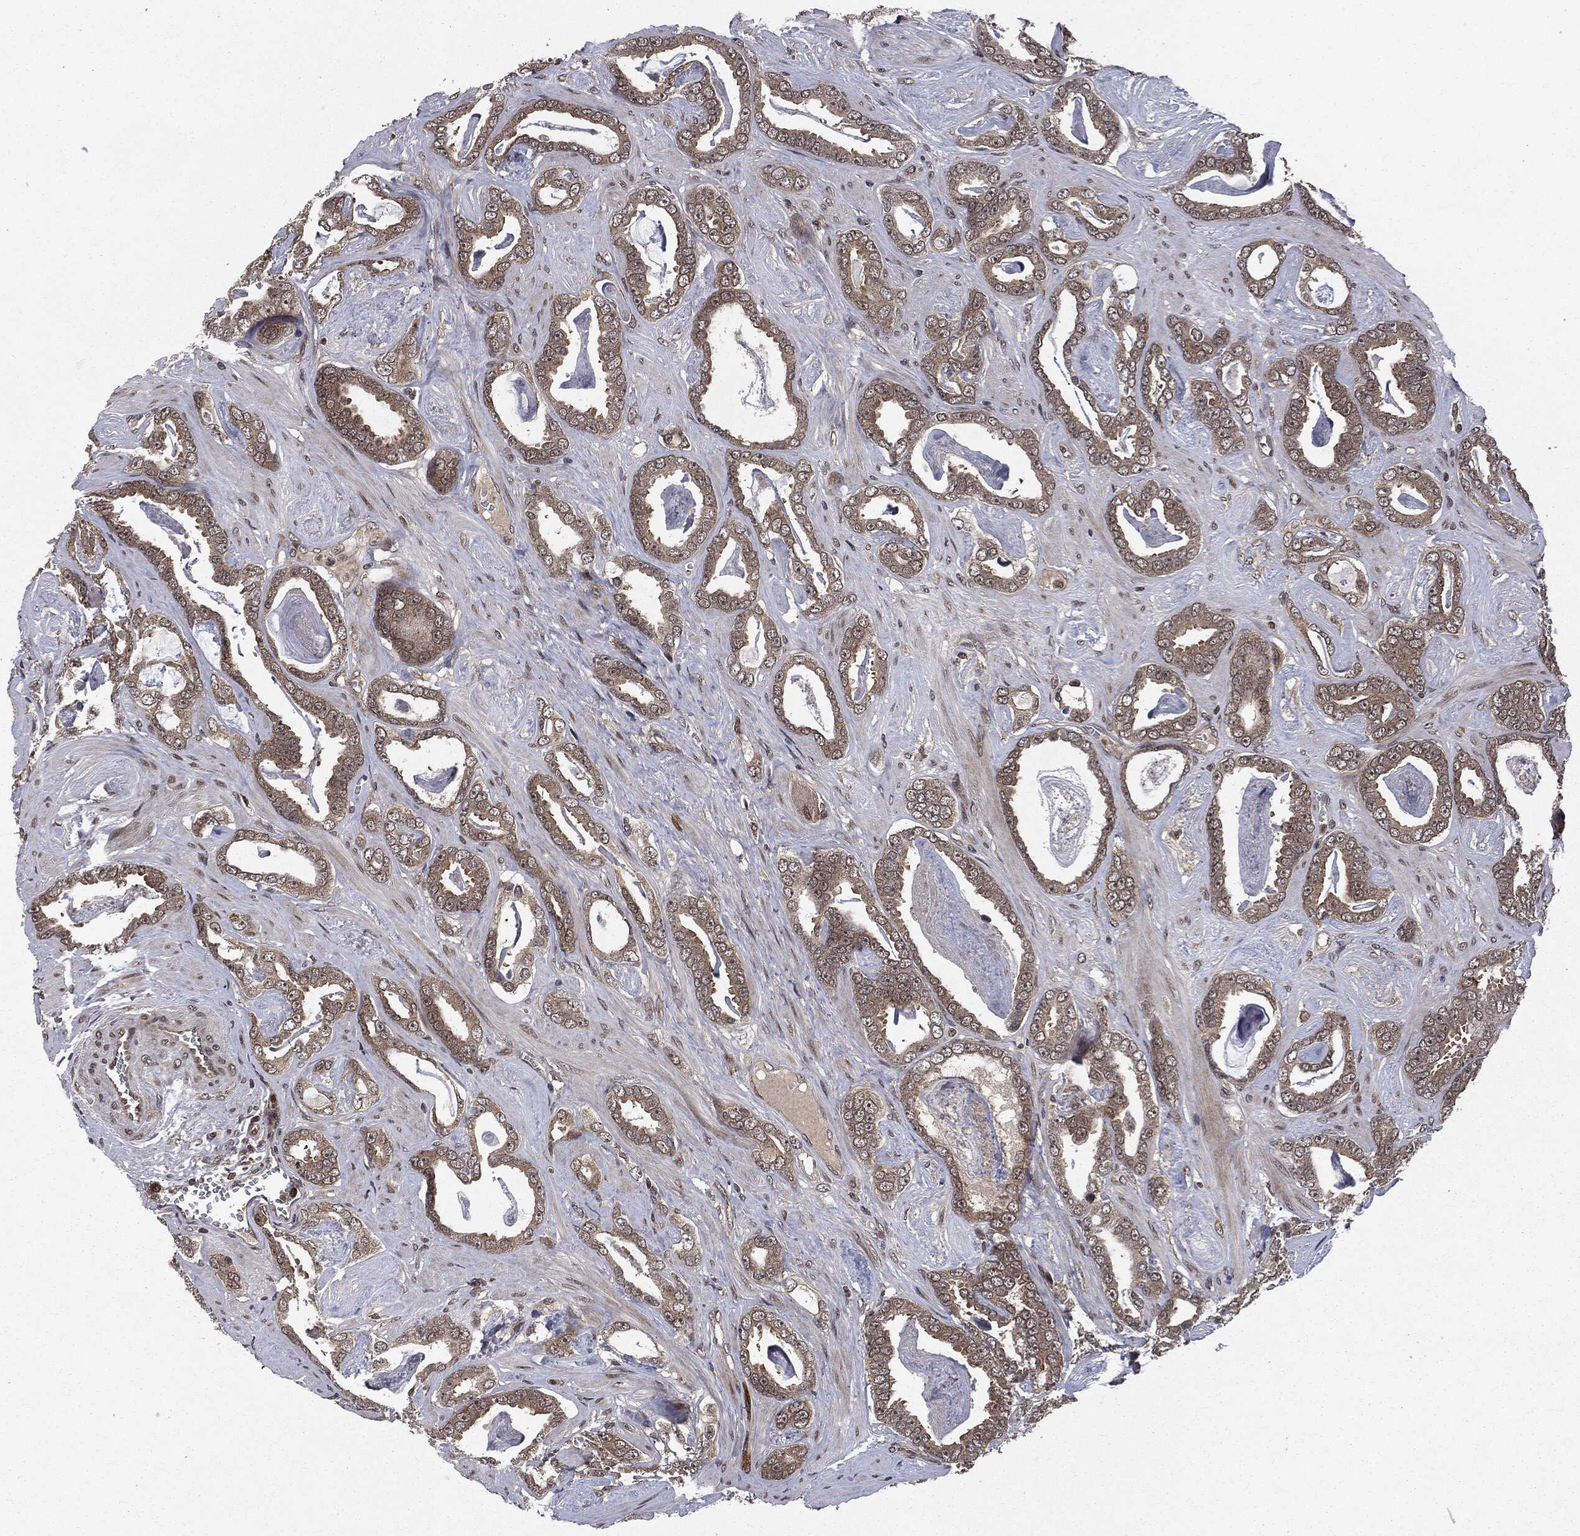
{"staining": {"intensity": "moderate", "quantity": "25%-75%", "location": "cytoplasmic/membranous"}, "tissue": "prostate cancer", "cell_type": "Tumor cells", "image_type": "cancer", "snomed": [{"axis": "morphology", "description": "Adenocarcinoma, High grade"}, {"axis": "topography", "description": "Prostate"}], "caption": "Prostate cancer tissue demonstrates moderate cytoplasmic/membranous positivity in about 25%-75% of tumor cells Using DAB (brown) and hematoxylin (blue) stains, captured at high magnification using brightfield microscopy.", "gene": "STAU2", "patient": {"sex": "male", "age": 63}}